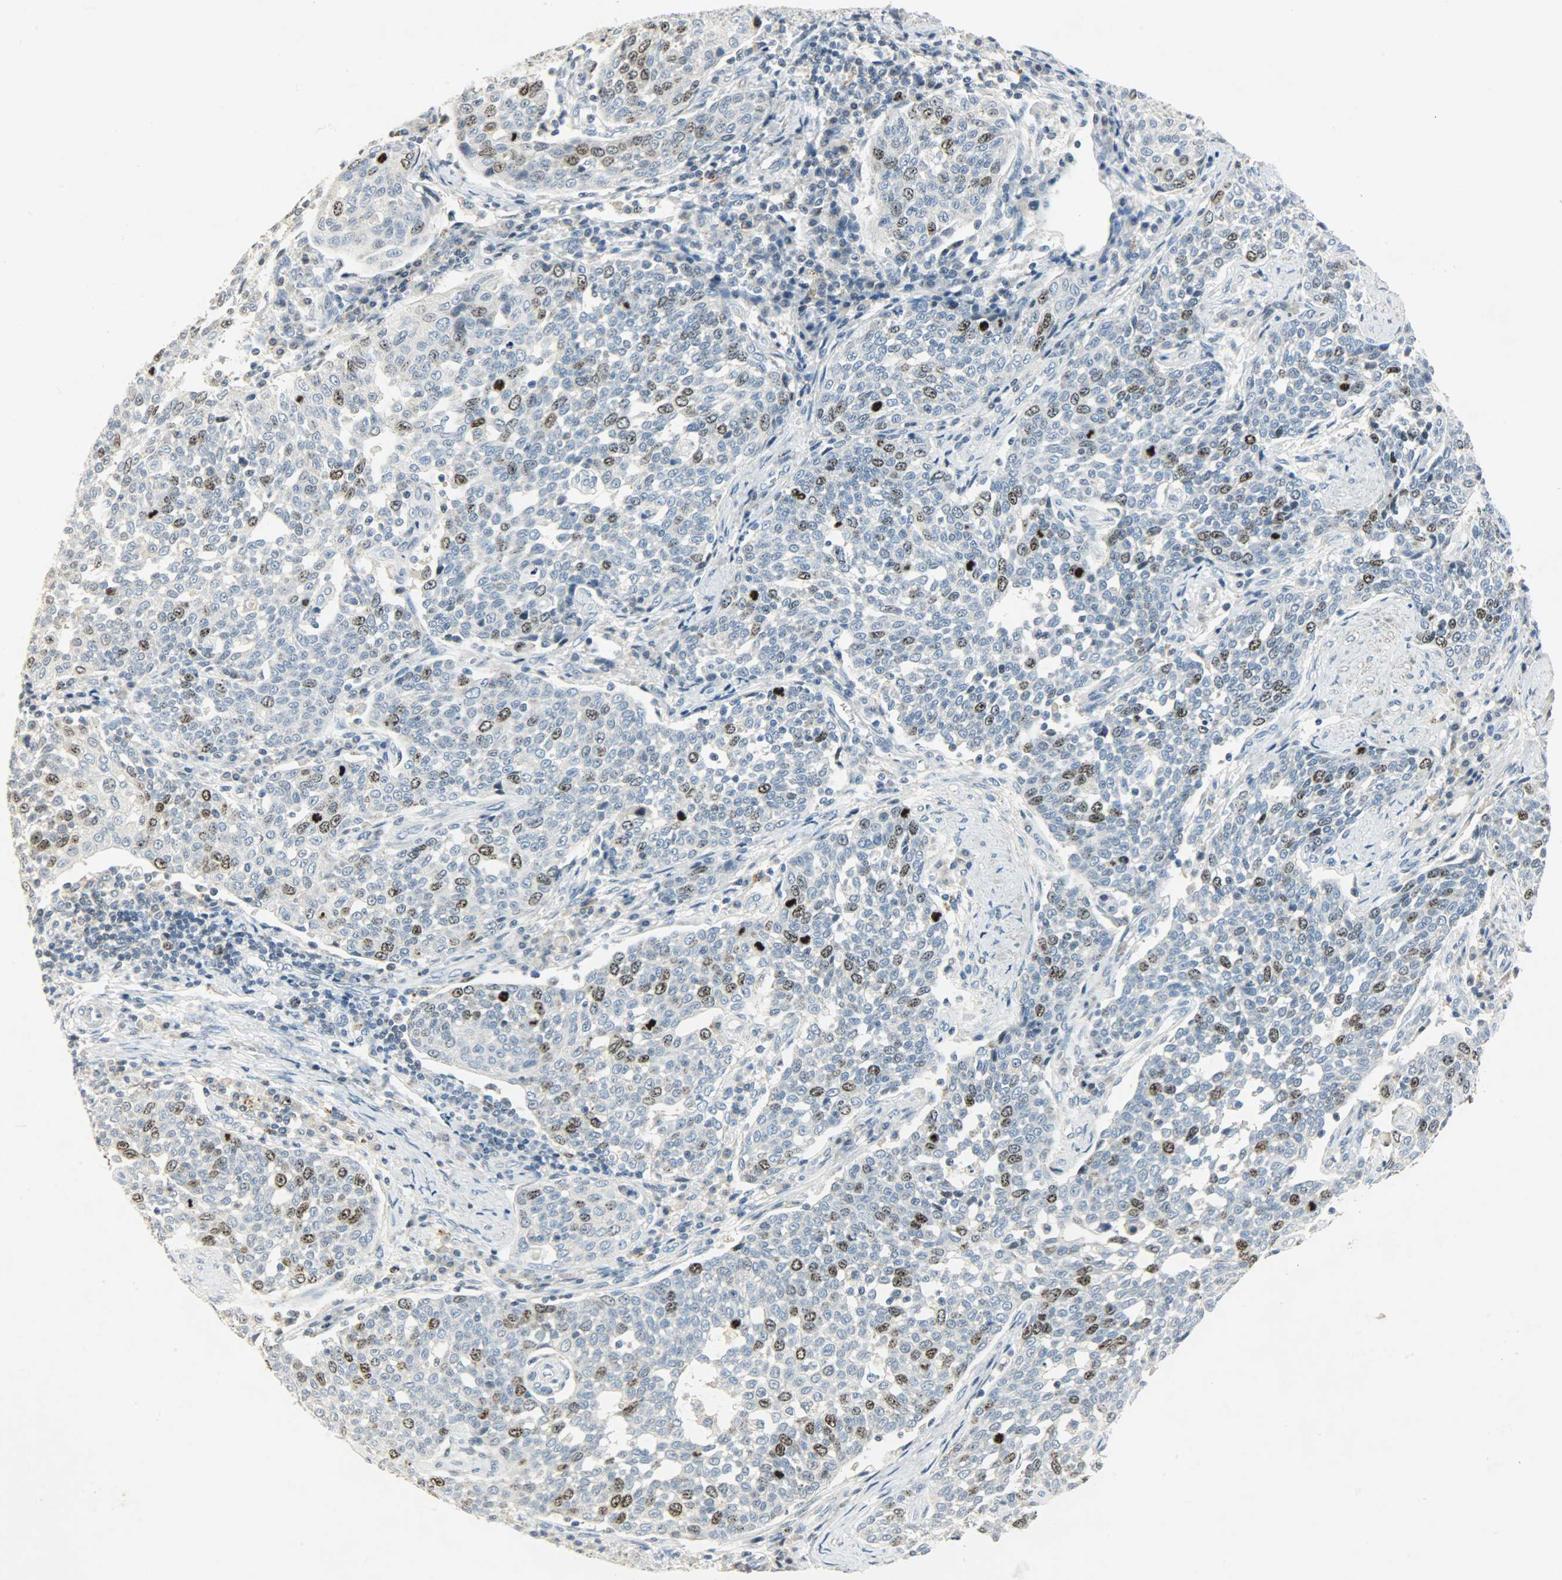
{"staining": {"intensity": "moderate", "quantity": "25%-75%", "location": "nuclear"}, "tissue": "cervical cancer", "cell_type": "Tumor cells", "image_type": "cancer", "snomed": [{"axis": "morphology", "description": "Squamous cell carcinoma, NOS"}, {"axis": "topography", "description": "Cervix"}], "caption": "IHC image of neoplastic tissue: human cervical cancer stained using immunohistochemistry (IHC) reveals medium levels of moderate protein expression localized specifically in the nuclear of tumor cells, appearing as a nuclear brown color.", "gene": "AURKB", "patient": {"sex": "female", "age": 34}}